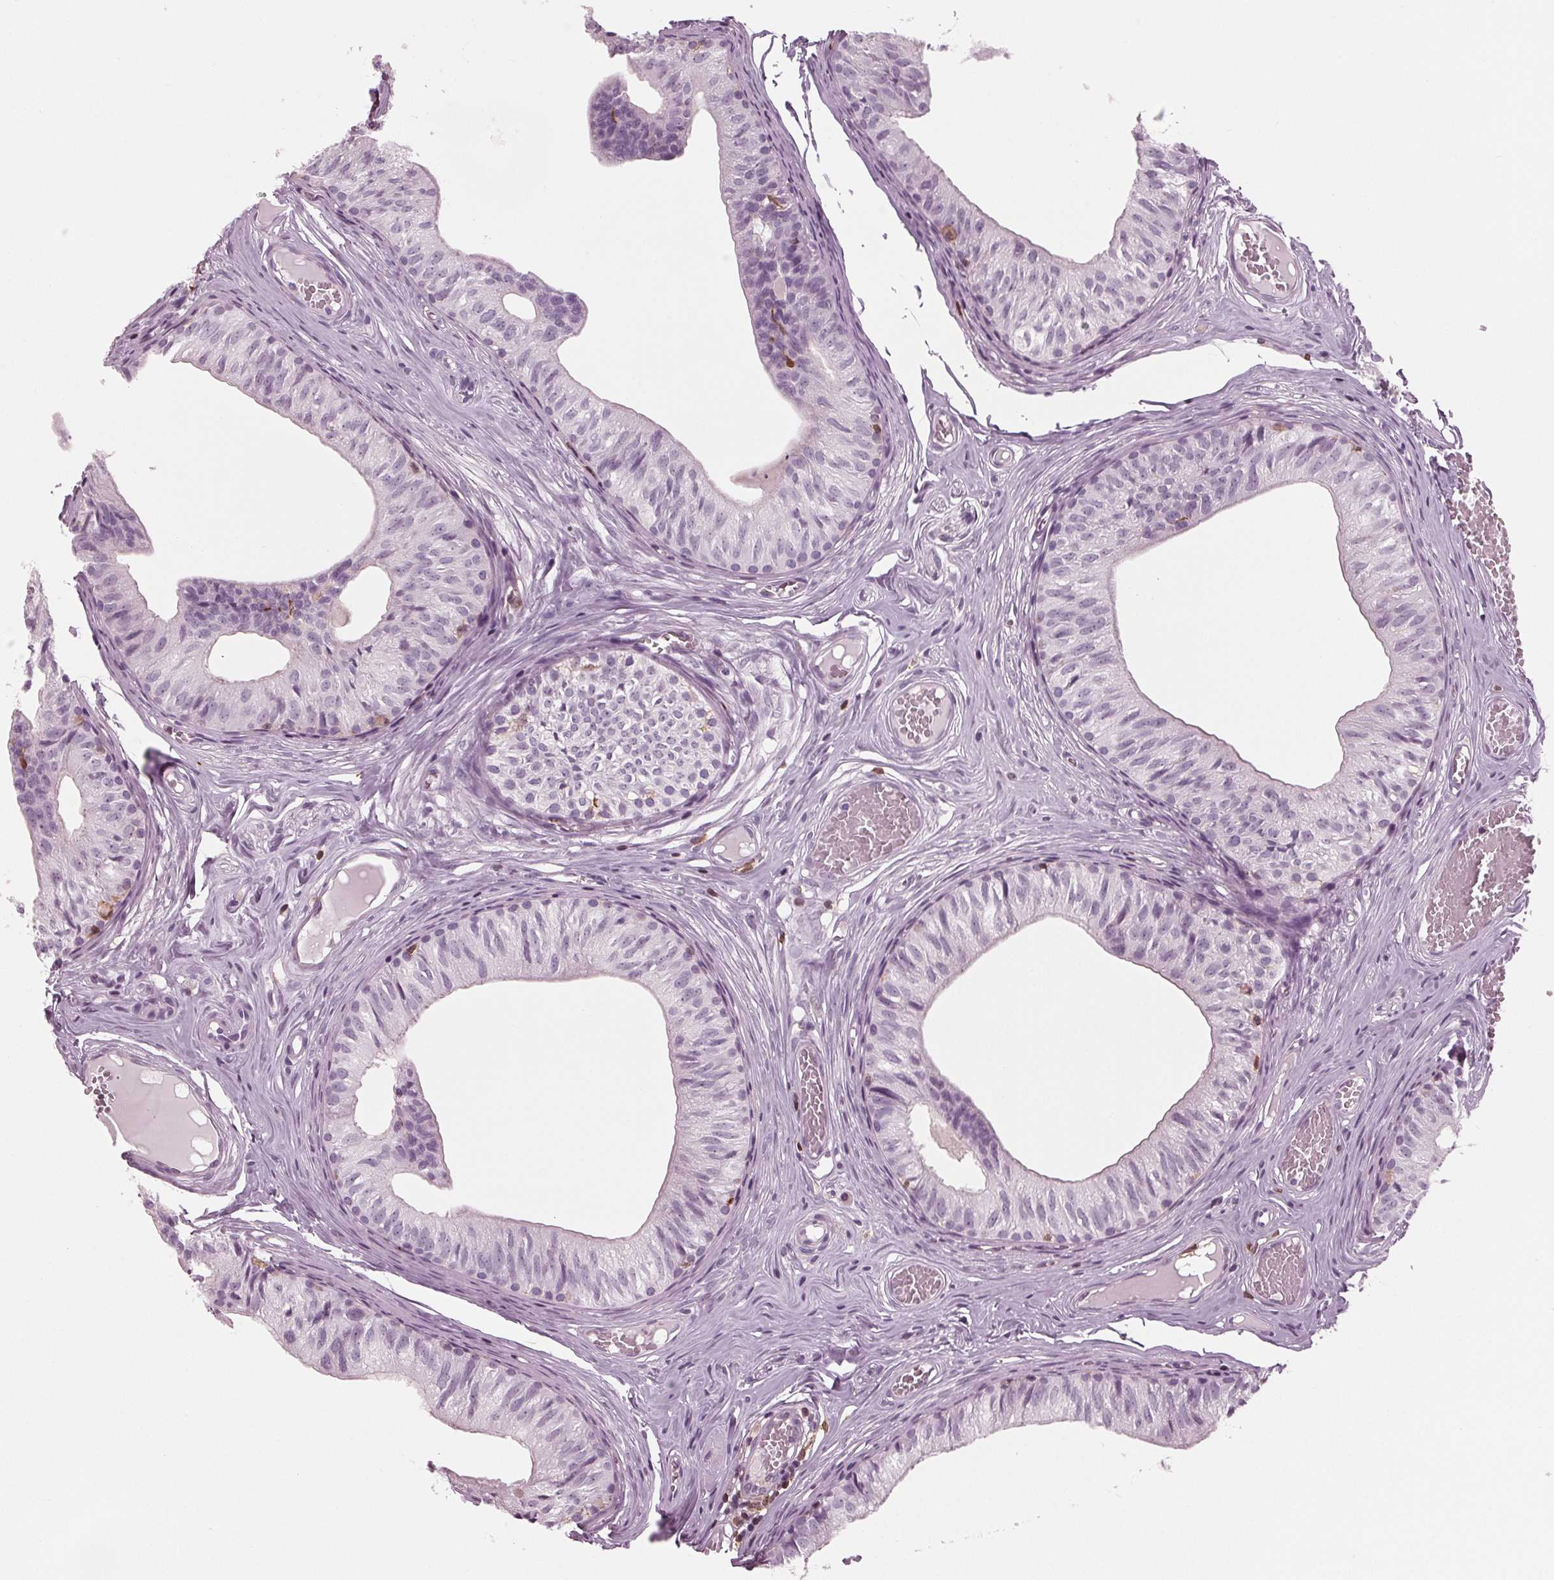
{"staining": {"intensity": "negative", "quantity": "none", "location": "none"}, "tissue": "epididymis", "cell_type": "Glandular cells", "image_type": "normal", "snomed": [{"axis": "morphology", "description": "Normal tissue, NOS"}, {"axis": "topography", "description": "Epididymis"}], "caption": "Glandular cells are negative for protein expression in normal human epididymis. (IHC, brightfield microscopy, high magnification).", "gene": "BTLA", "patient": {"sex": "male", "age": 25}}